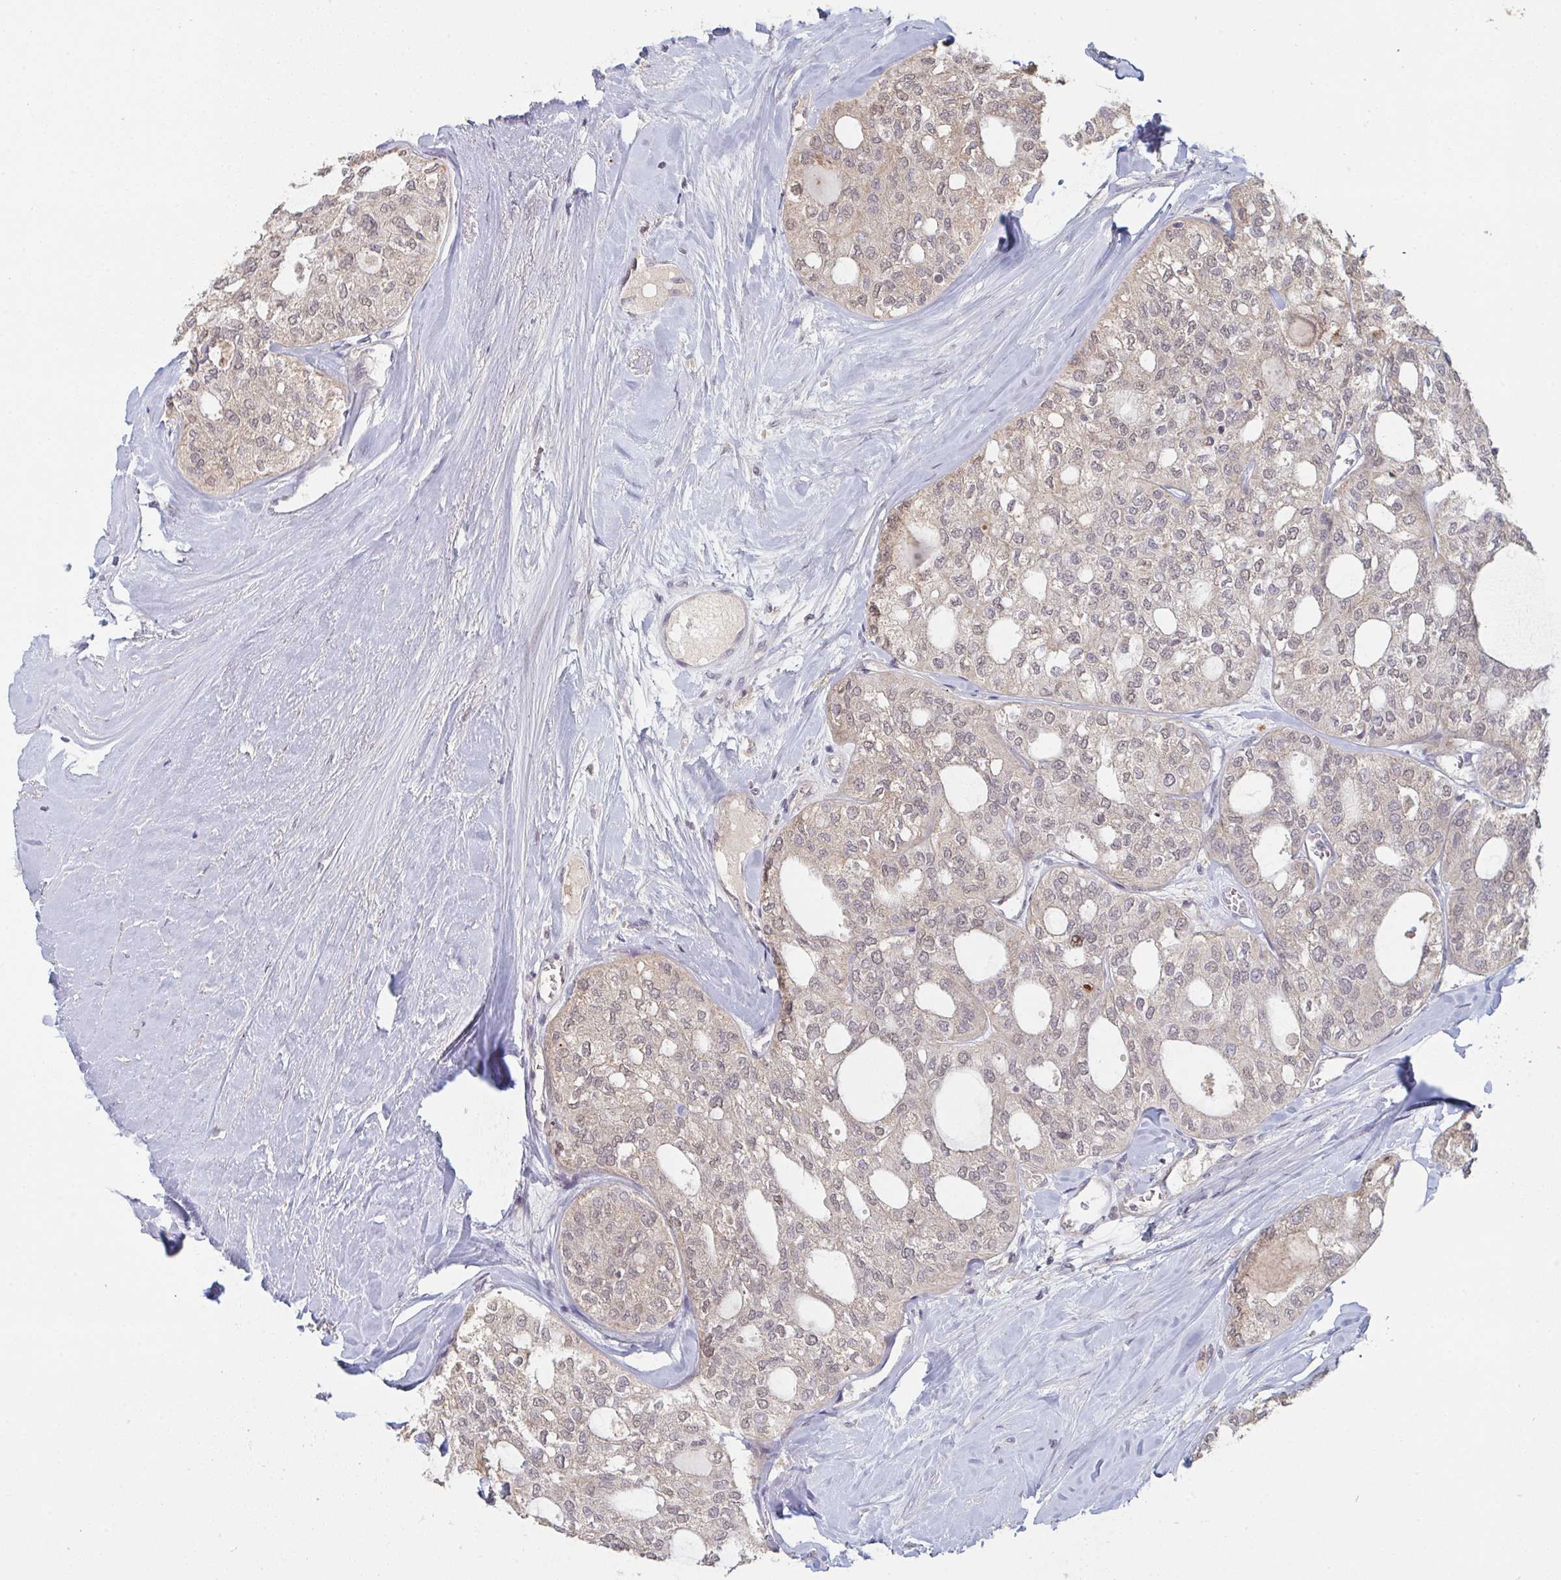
{"staining": {"intensity": "weak", "quantity": "25%-75%", "location": "nuclear"}, "tissue": "thyroid cancer", "cell_type": "Tumor cells", "image_type": "cancer", "snomed": [{"axis": "morphology", "description": "Follicular adenoma carcinoma, NOS"}, {"axis": "topography", "description": "Thyroid gland"}], "caption": "A histopathology image of human thyroid cancer stained for a protein shows weak nuclear brown staining in tumor cells. The protein is shown in brown color, while the nuclei are stained blue.", "gene": "DCST1", "patient": {"sex": "male", "age": 75}}